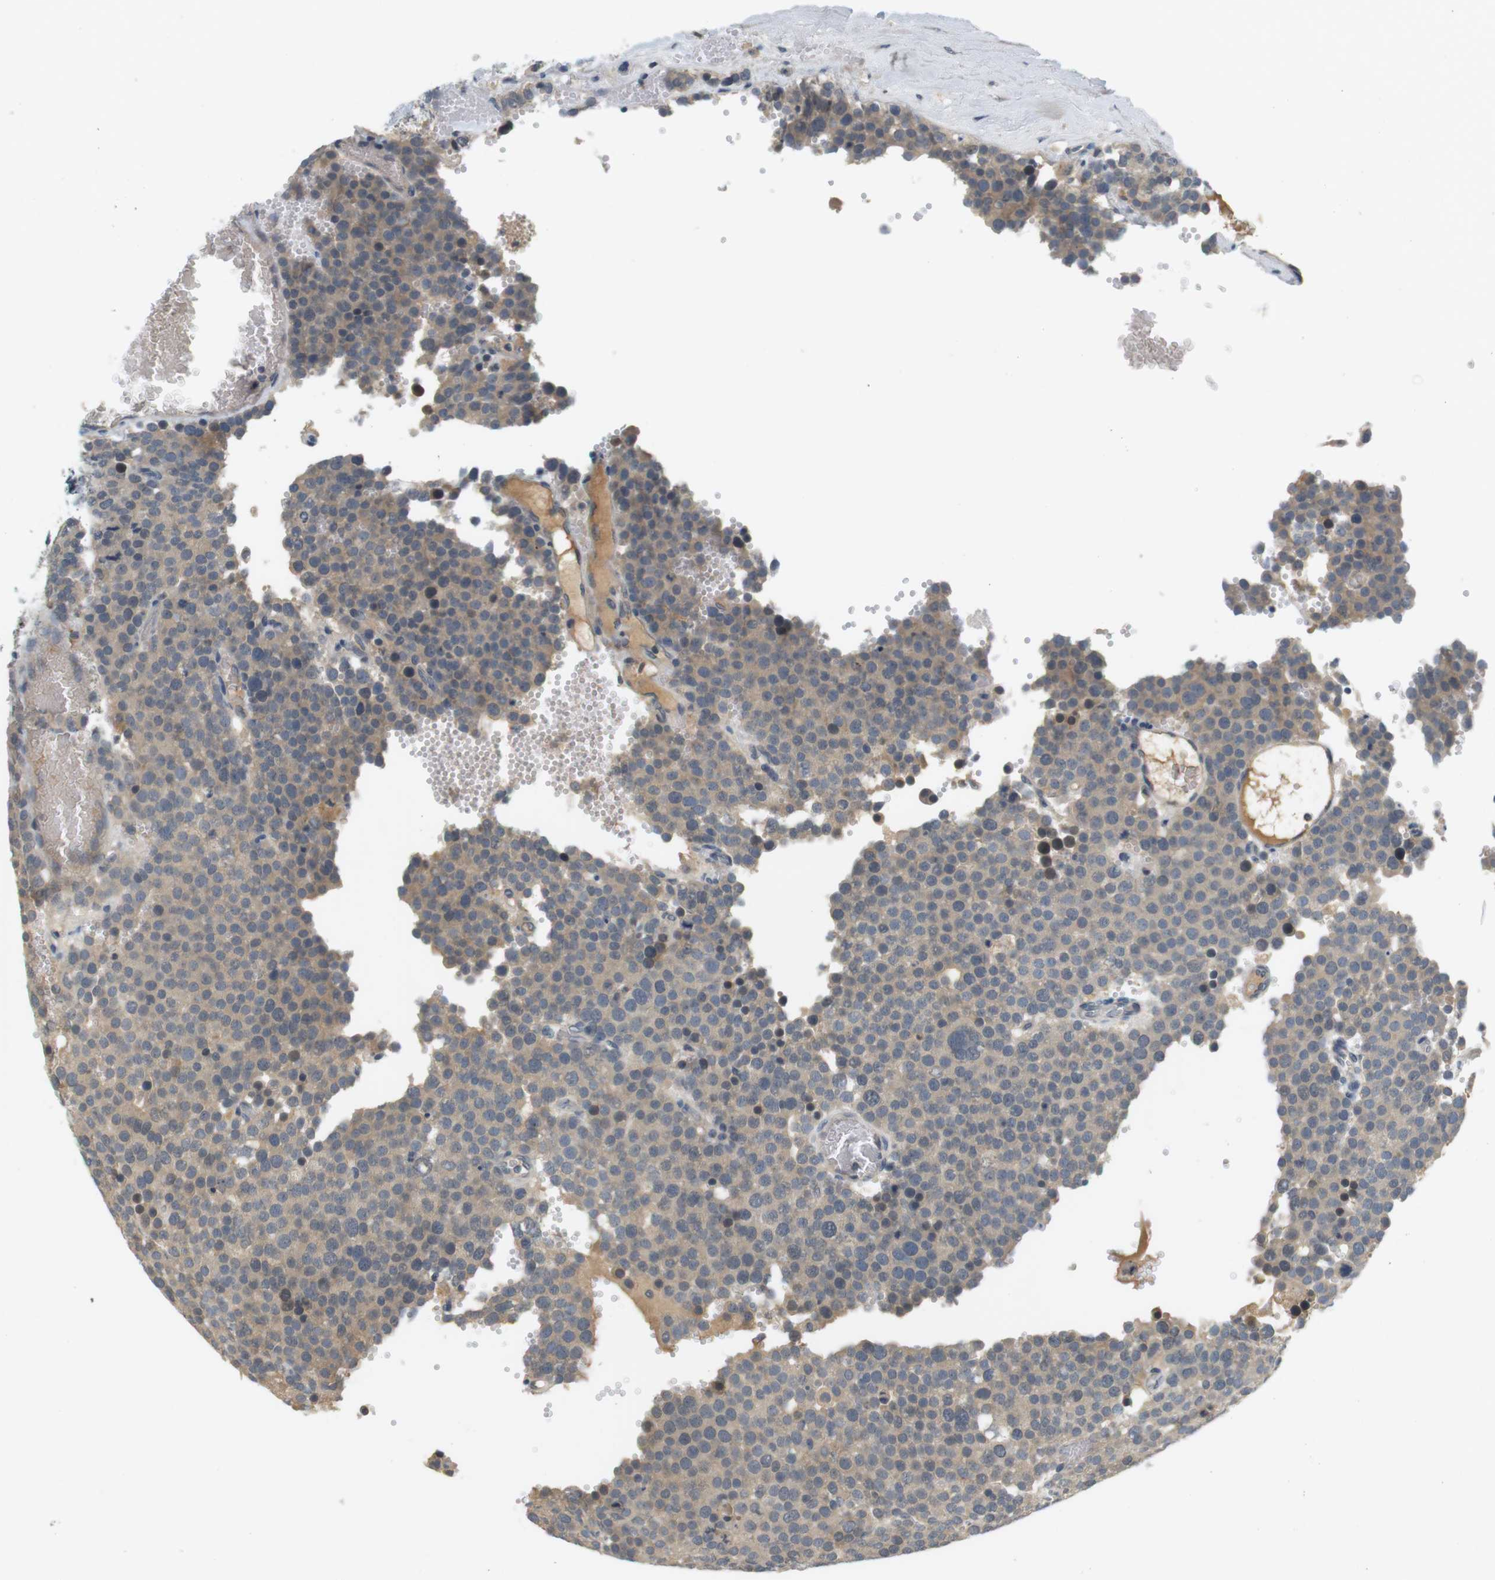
{"staining": {"intensity": "weak", "quantity": "<25%", "location": "cytoplasmic/membranous"}, "tissue": "testis cancer", "cell_type": "Tumor cells", "image_type": "cancer", "snomed": [{"axis": "morphology", "description": "Normal tissue, NOS"}, {"axis": "morphology", "description": "Seminoma, NOS"}, {"axis": "topography", "description": "Testis"}], "caption": "Testis seminoma was stained to show a protein in brown. There is no significant staining in tumor cells.", "gene": "WNT7A", "patient": {"sex": "male", "age": 71}}